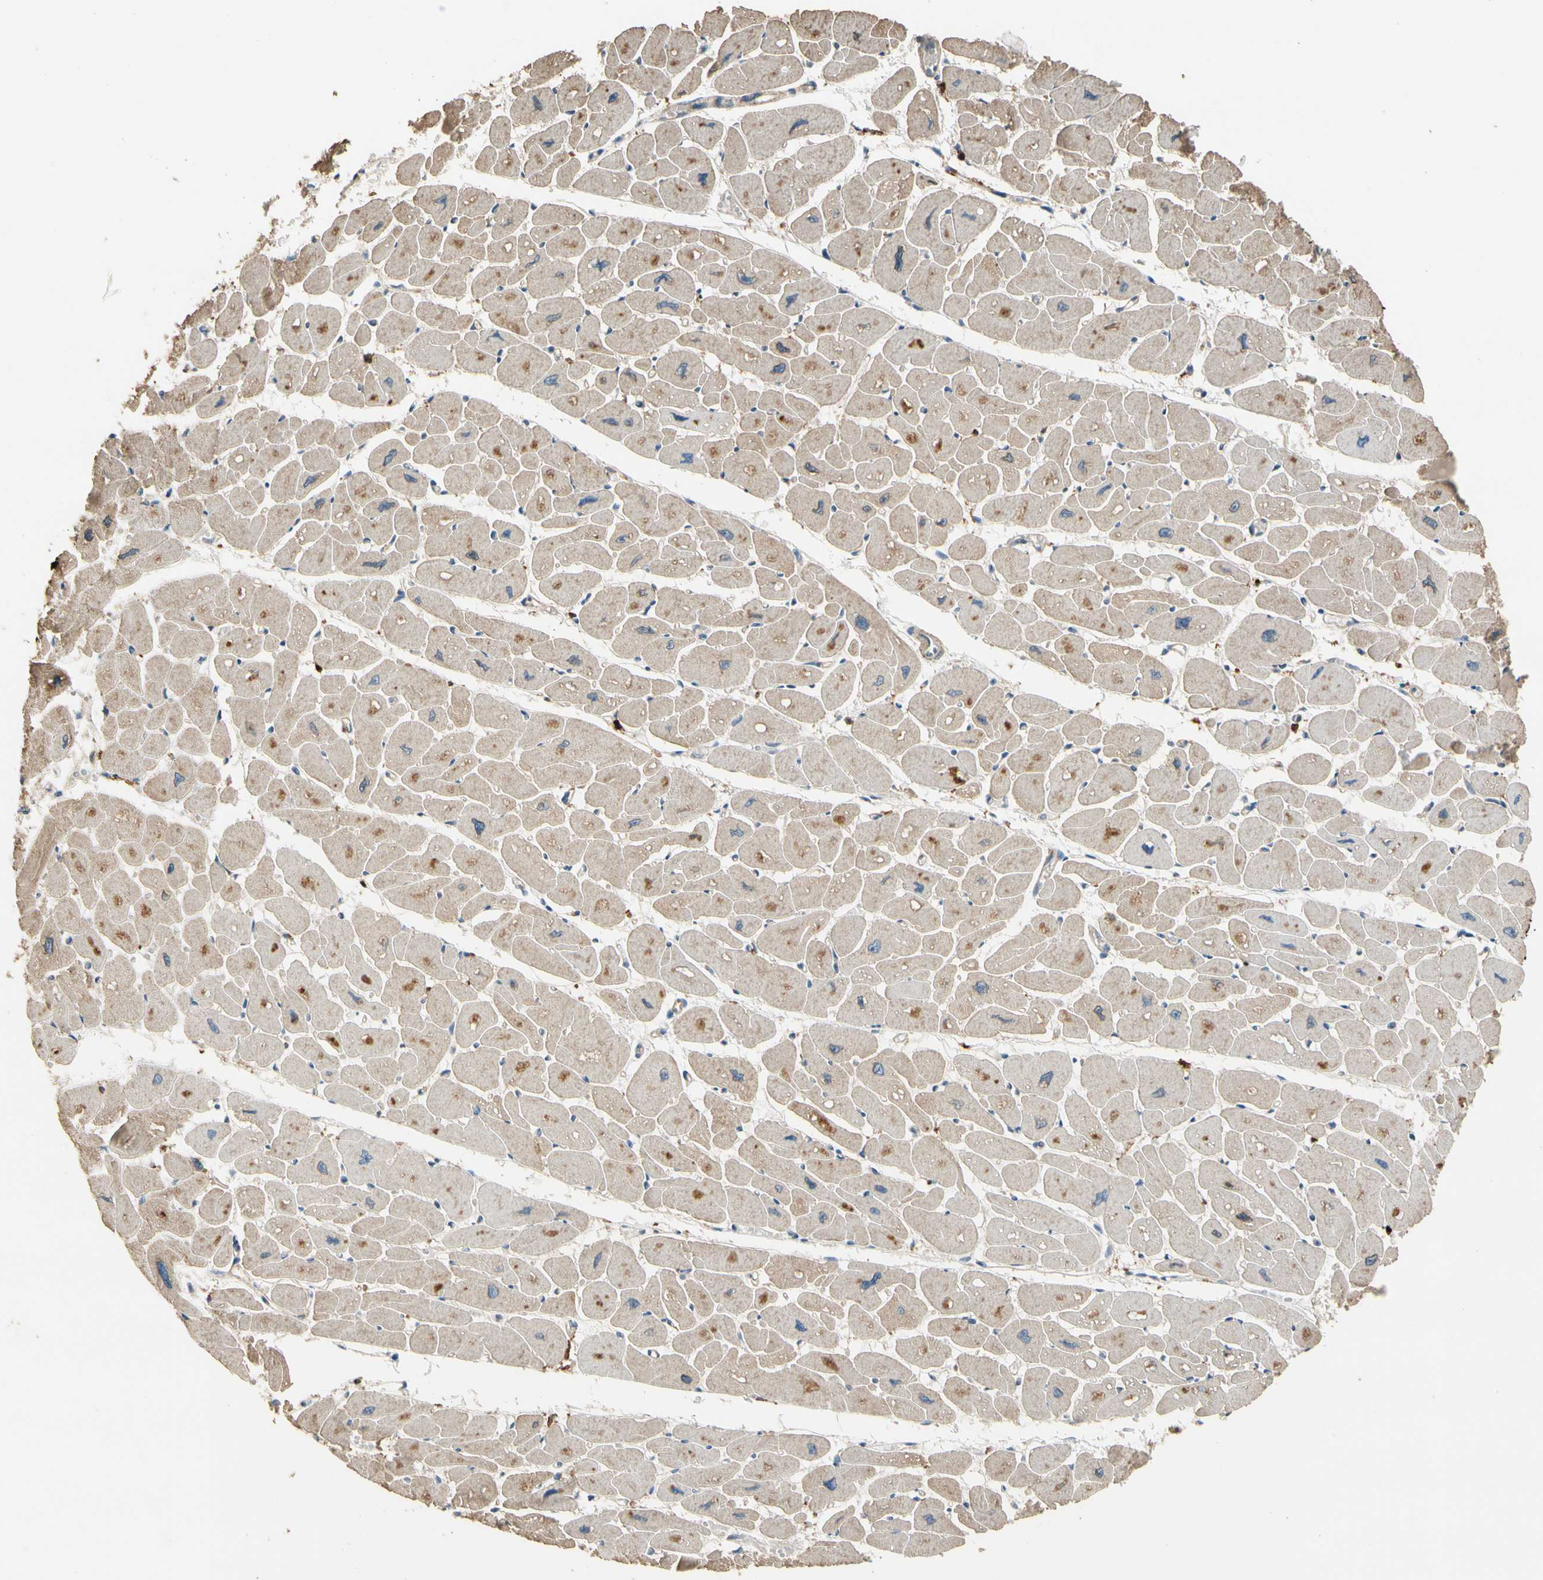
{"staining": {"intensity": "moderate", "quantity": ">75%", "location": "cytoplasmic/membranous"}, "tissue": "heart muscle", "cell_type": "Cardiomyocytes", "image_type": "normal", "snomed": [{"axis": "morphology", "description": "Normal tissue, NOS"}, {"axis": "topography", "description": "Heart"}], "caption": "Protein staining displays moderate cytoplasmic/membranous staining in approximately >75% of cardiomyocytes in benign heart muscle.", "gene": "CDH6", "patient": {"sex": "female", "age": 54}}